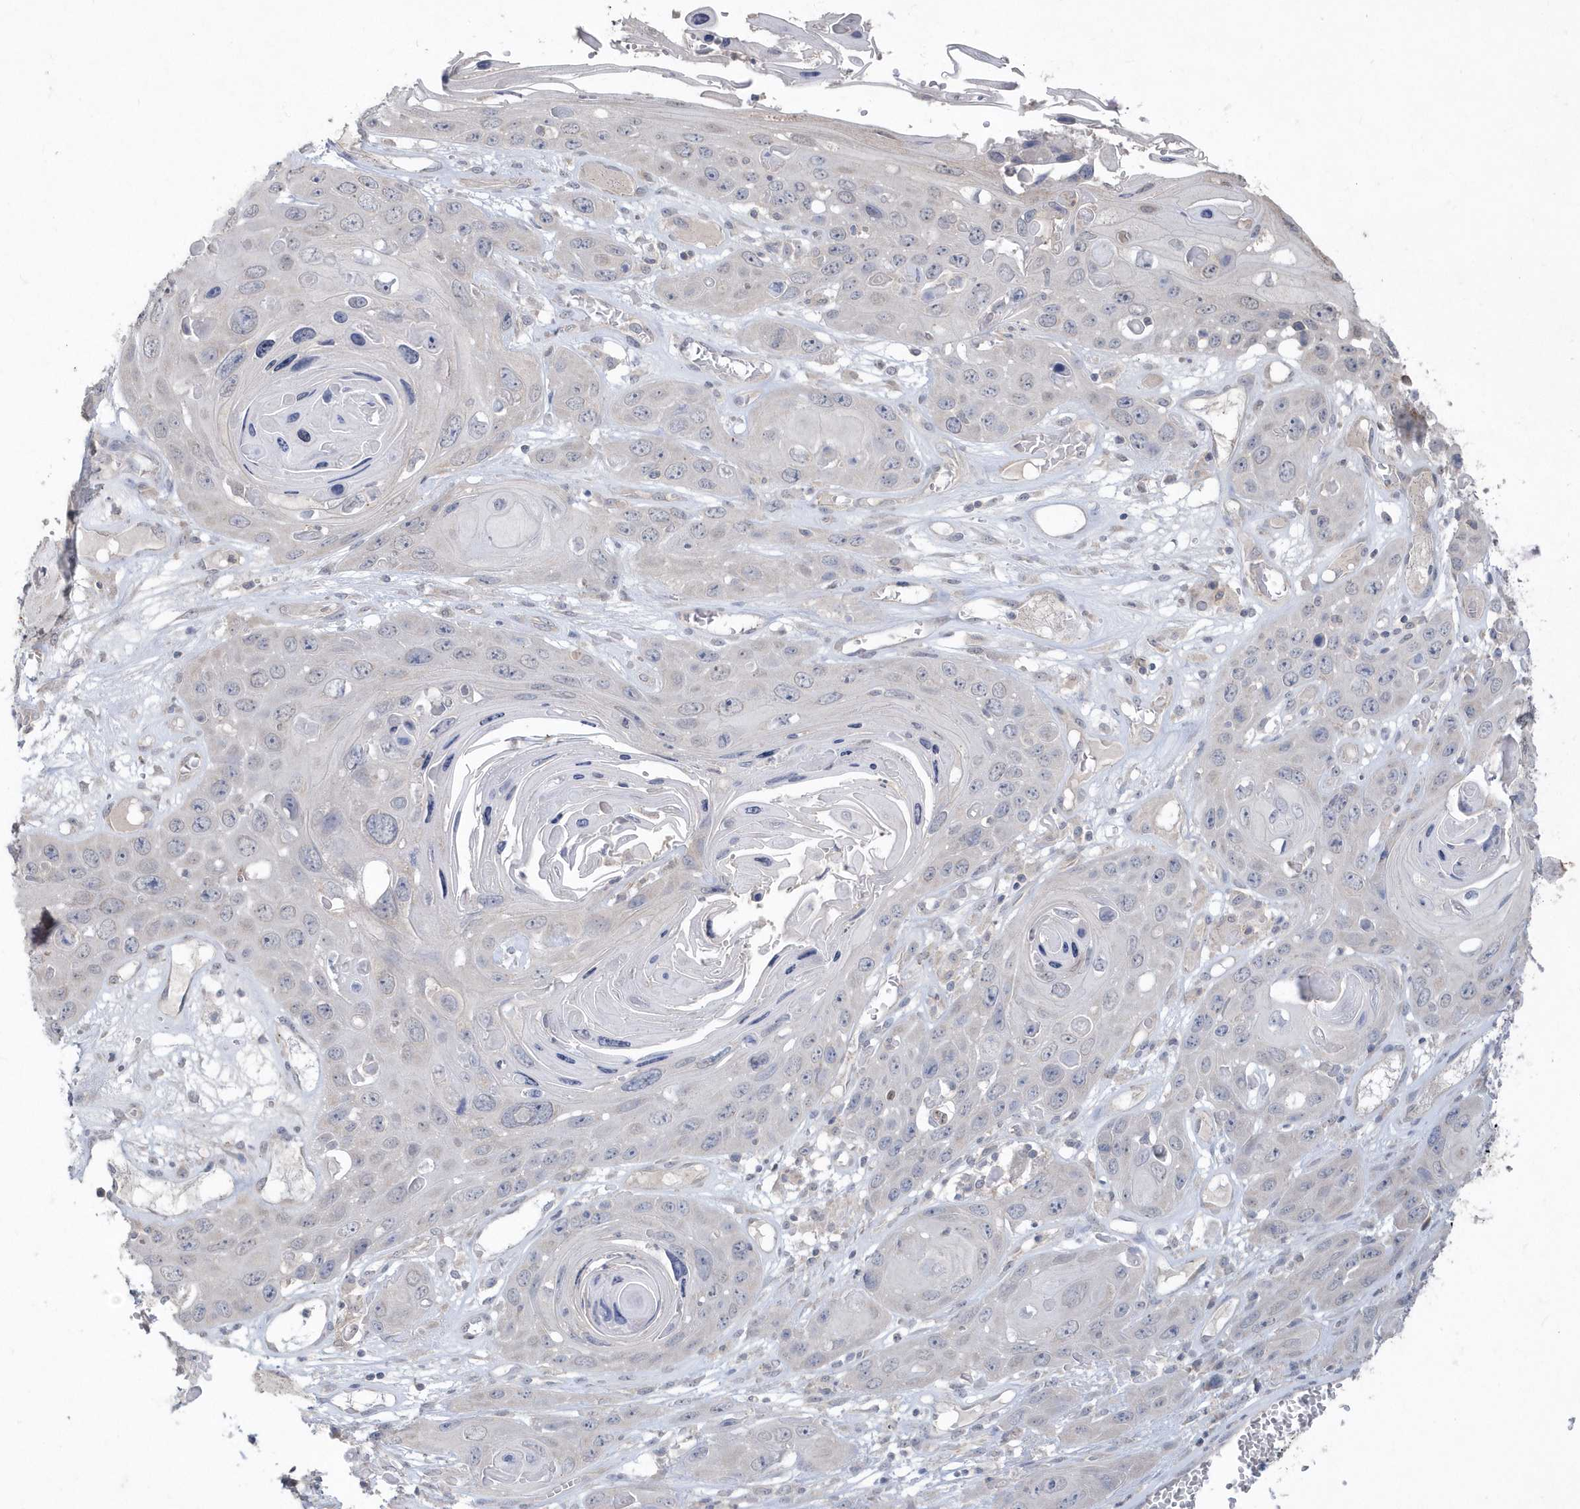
{"staining": {"intensity": "negative", "quantity": "none", "location": "none"}, "tissue": "skin cancer", "cell_type": "Tumor cells", "image_type": "cancer", "snomed": [{"axis": "morphology", "description": "Squamous cell carcinoma, NOS"}, {"axis": "topography", "description": "Skin"}], "caption": "This is an IHC micrograph of squamous cell carcinoma (skin). There is no staining in tumor cells.", "gene": "AKR7A2", "patient": {"sex": "male", "age": 55}}